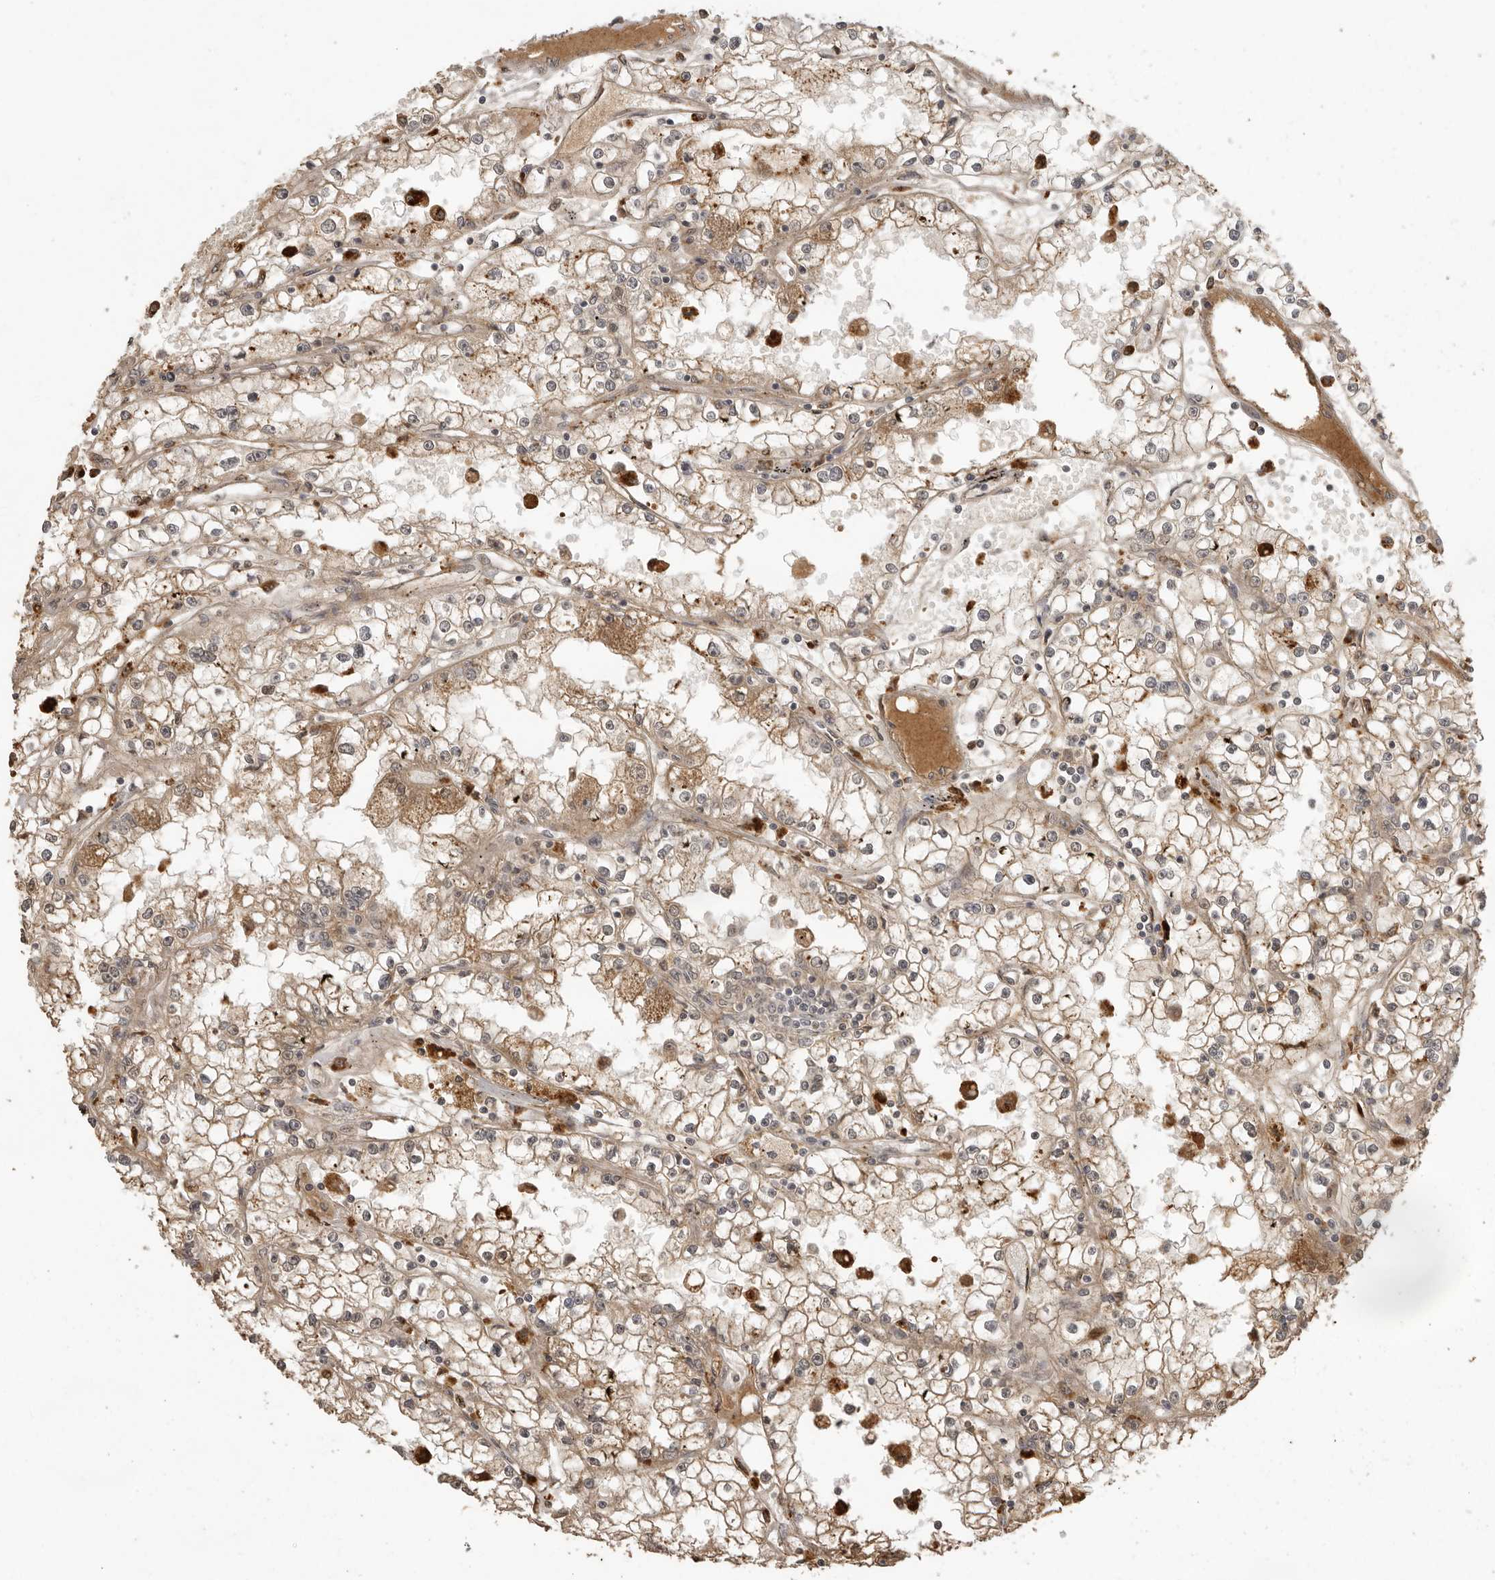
{"staining": {"intensity": "moderate", "quantity": "25%-75%", "location": "cytoplasmic/membranous"}, "tissue": "renal cancer", "cell_type": "Tumor cells", "image_type": "cancer", "snomed": [{"axis": "morphology", "description": "Adenocarcinoma, NOS"}, {"axis": "topography", "description": "Kidney"}], "caption": "Immunohistochemical staining of human renal cancer displays moderate cytoplasmic/membranous protein staining in approximately 25%-75% of tumor cells.", "gene": "CTF1", "patient": {"sex": "male", "age": 56}}